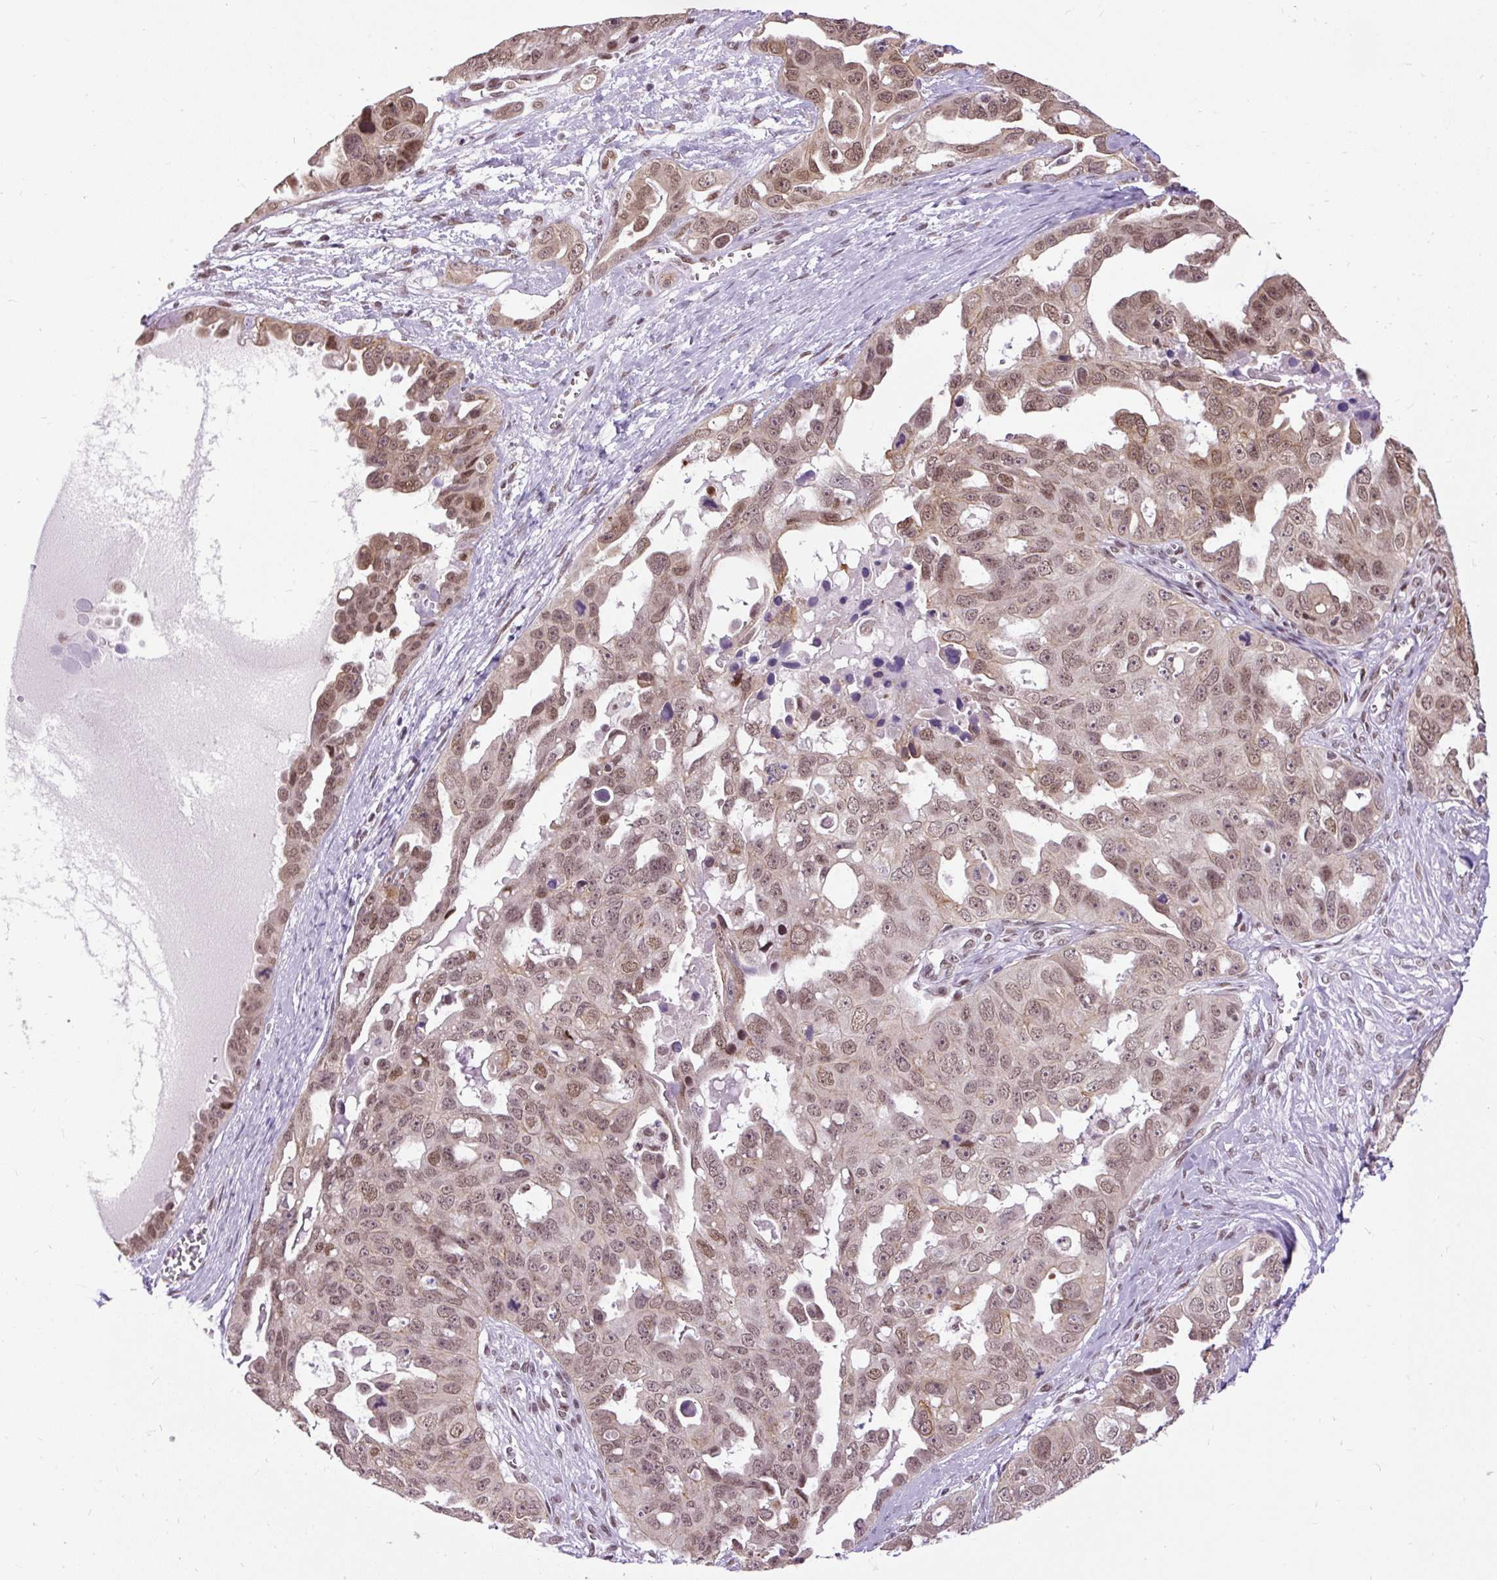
{"staining": {"intensity": "moderate", "quantity": ">75%", "location": "nuclear"}, "tissue": "ovarian cancer", "cell_type": "Tumor cells", "image_type": "cancer", "snomed": [{"axis": "morphology", "description": "Carcinoma, endometroid"}, {"axis": "topography", "description": "Ovary"}], "caption": "Protein staining reveals moderate nuclear positivity in about >75% of tumor cells in endometroid carcinoma (ovarian).", "gene": "ZNF672", "patient": {"sex": "female", "age": 70}}